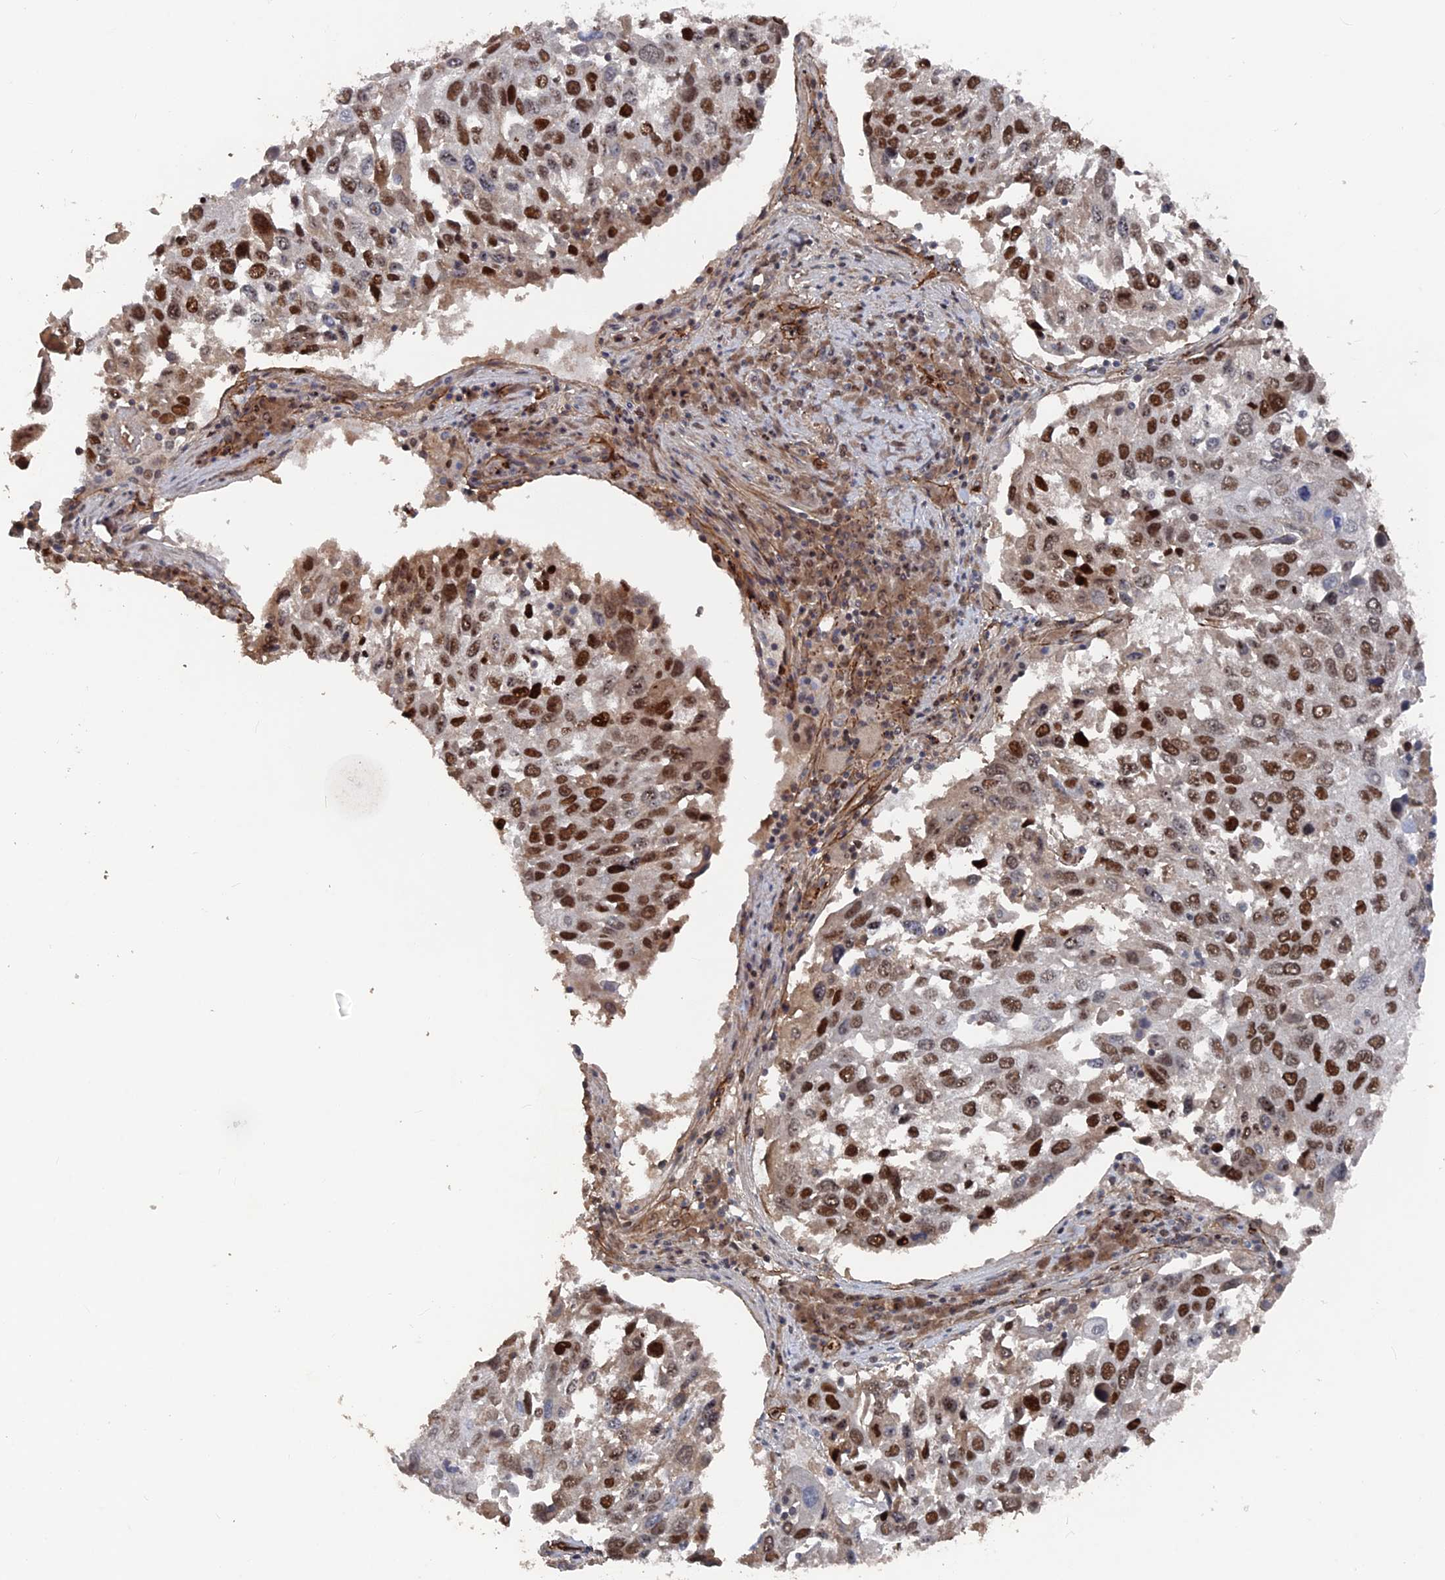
{"staining": {"intensity": "strong", "quantity": "25%-75%", "location": "nuclear"}, "tissue": "lung cancer", "cell_type": "Tumor cells", "image_type": "cancer", "snomed": [{"axis": "morphology", "description": "Squamous cell carcinoma, NOS"}, {"axis": "topography", "description": "Lung"}], "caption": "Lung squamous cell carcinoma stained with immunohistochemistry shows strong nuclear staining in approximately 25%-75% of tumor cells. The staining was performed using DAB, with brown indicating positive protein expression. Nuclei are stained blue with hematoxylin.", "gene": "SH3D21", "patient": {"sex": "male", "age": 65}}